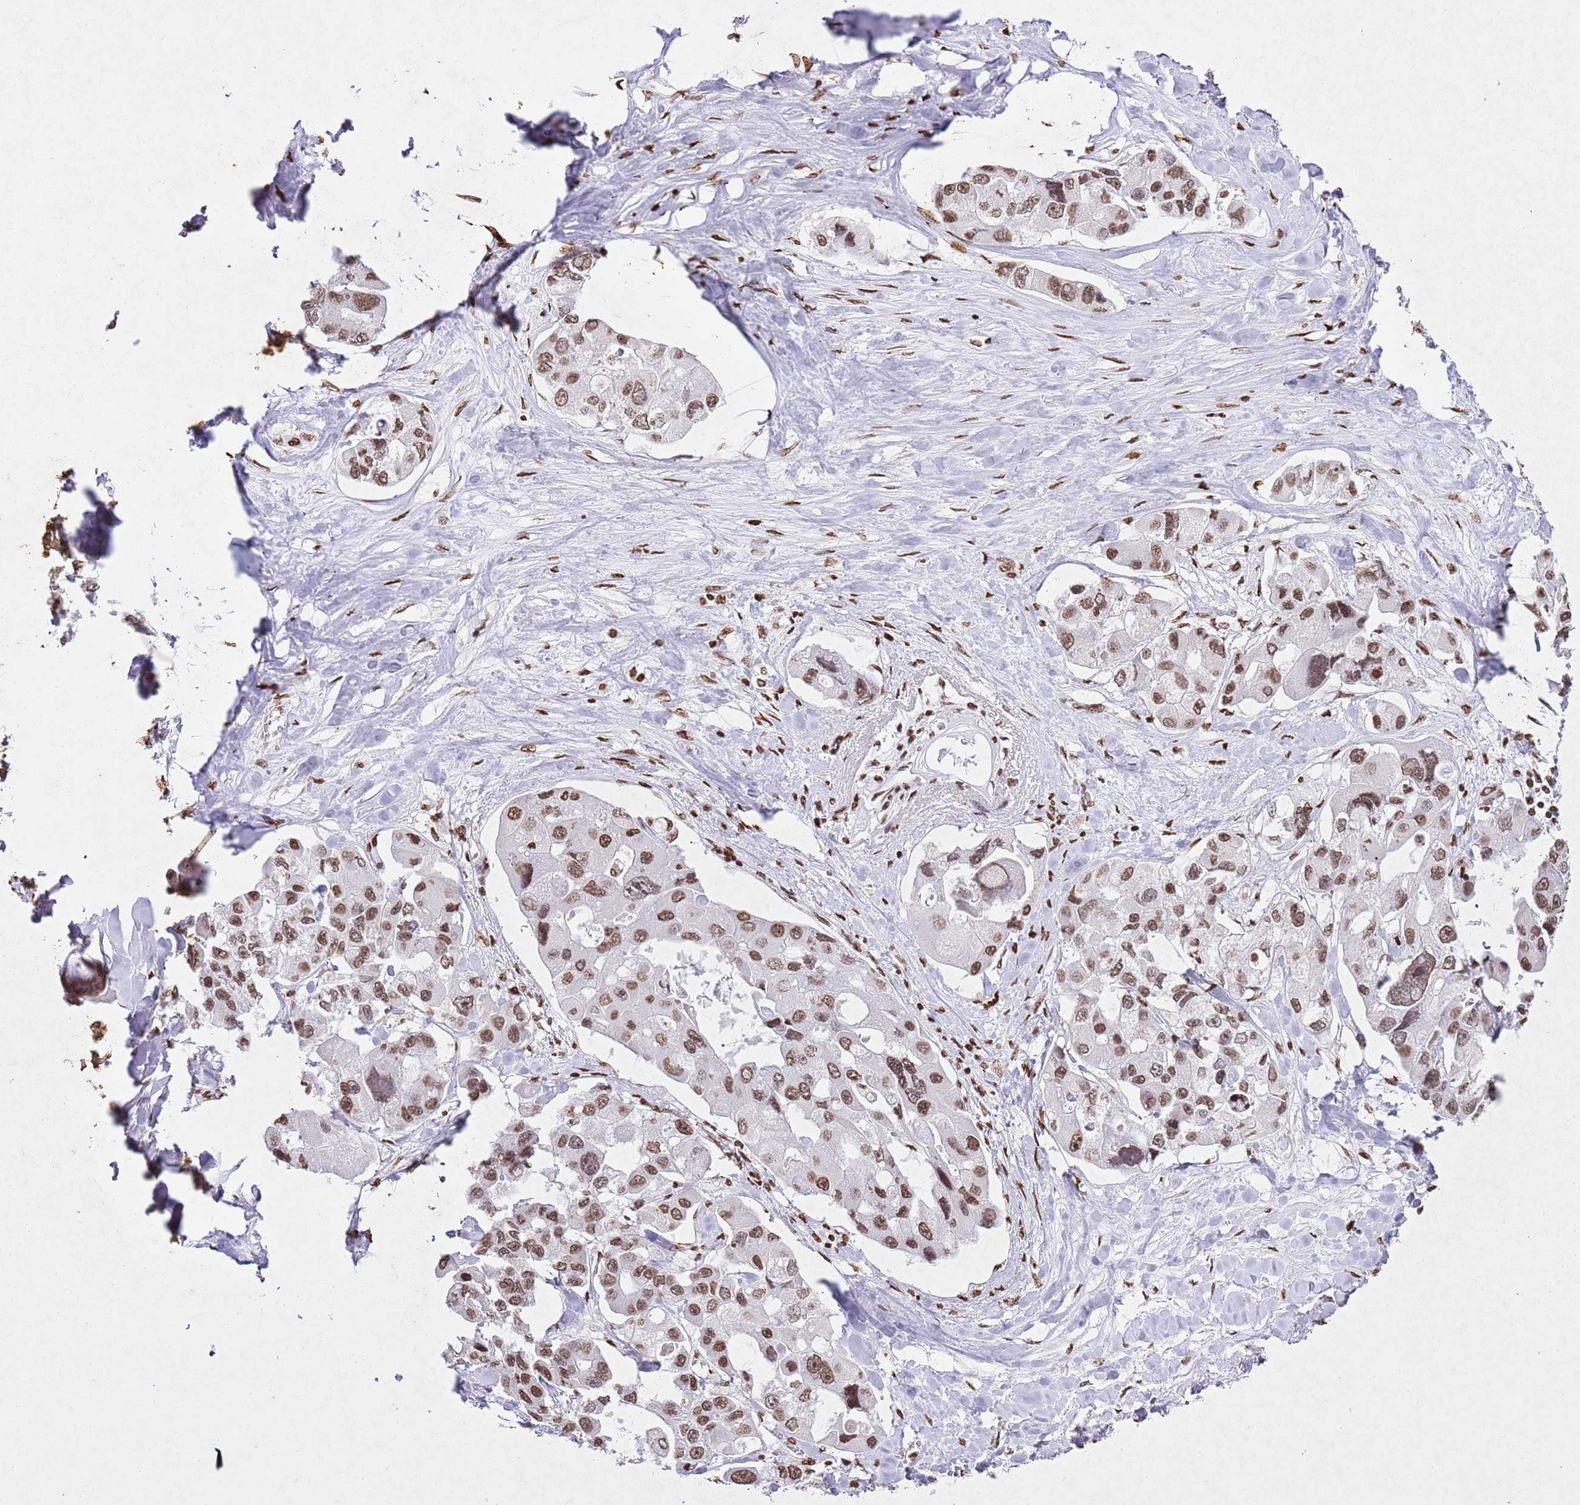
{"staining": {"intensity": "moderate", "quantity": ">75%", "location": "nuclear"}, "tissue": "lung cancer", "cell_type": "Tumor cells", "image_type": "cancer", "snomed": [{"axis": "morphology", "description": "Adenocarcinoma, NOS"}, {"axis": "topography", "description": "Lung"}], "caption": "Moderate nuclear protein expression is appreciated in about >75% of tumor cells in lung cancer (adenocarcinoma).", "gene": "BMAL1", "patient": {"sex": "female", "age": 54}}